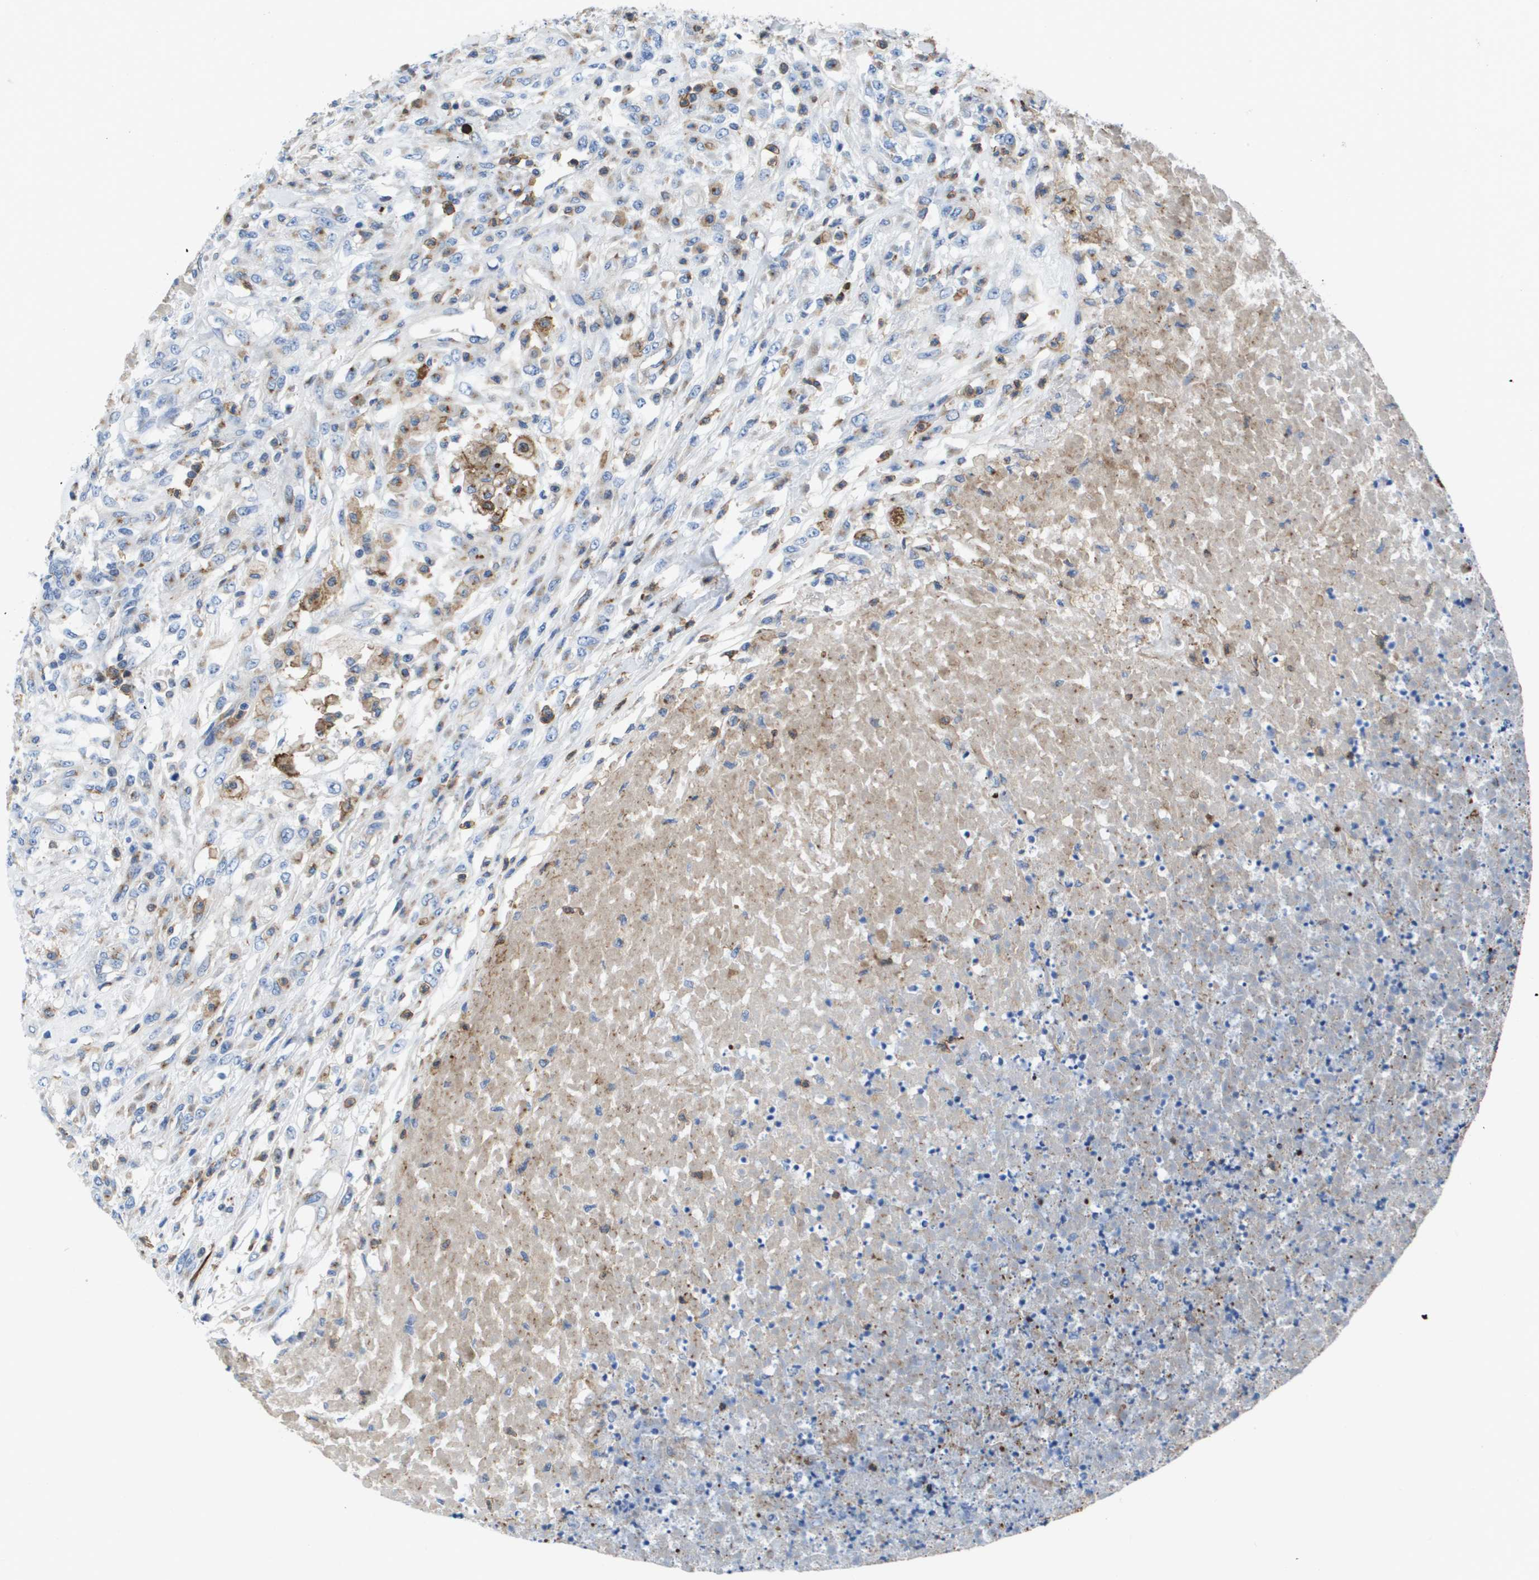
{"staining": {"intensity": "negative", "quantity": "none", "location": "none"}, "tissue": "testis cancer", "cell_type": "Tumor cells", "image_type": "cancer", "snomed": [{"axis": "morphology", "description": "Seminoma, NOS"}, {"axis": "topography", "description": "Testis"}], "caption": "The histopathology image exhibits no significant staining in tumor cells of seminoma (testis).", "gene": "SLC37A2", "patient": {"sex": "male", "age": 59}}